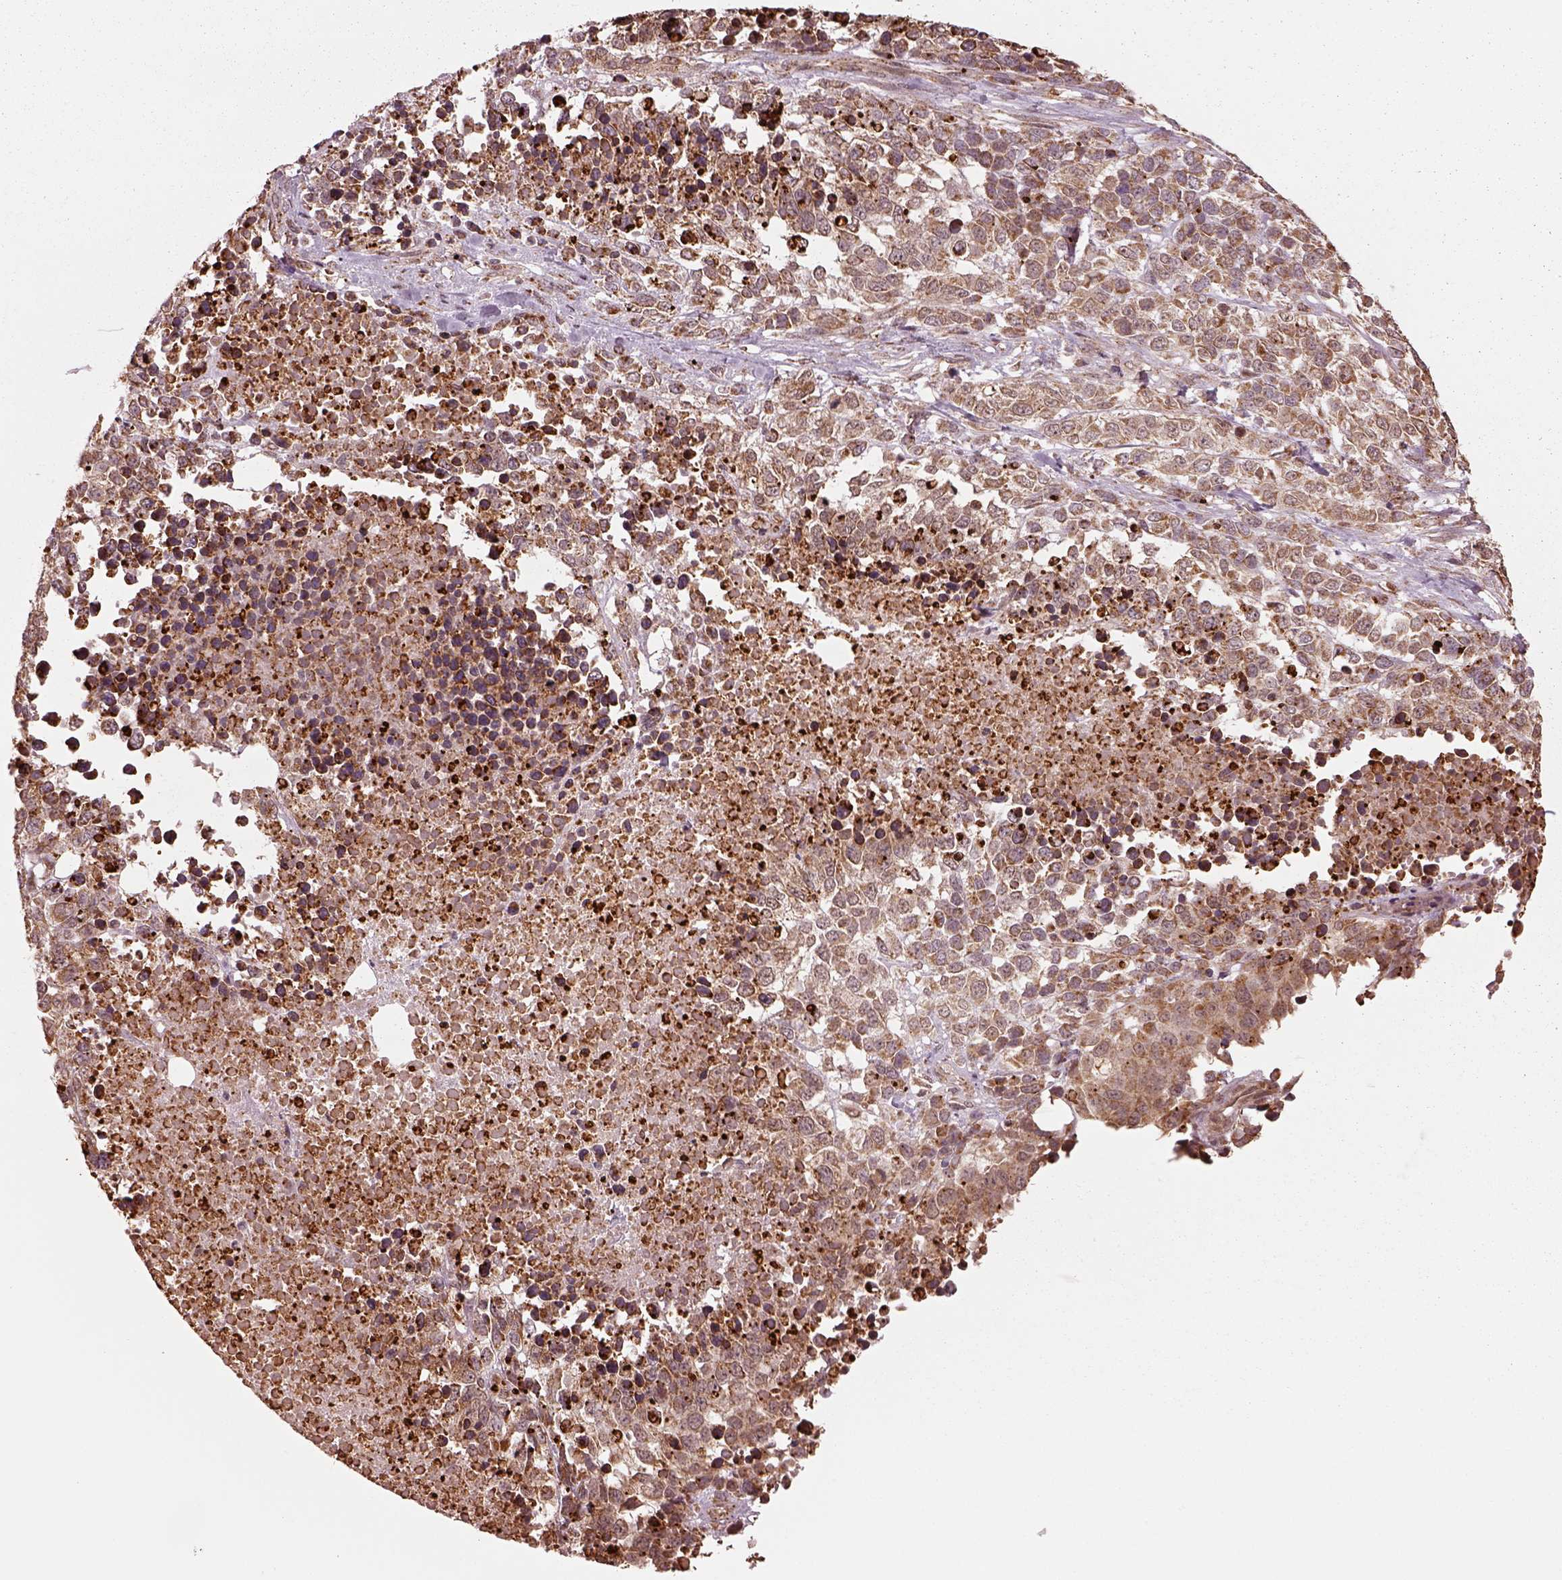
{"staining": {"intensity": "moderate", "quantity": ">75%", "location": "cytoplasmic/membranous"}, "tissue": "melanoma", "cell_type": "Tumor cells", "image_type": "cancer", "snomed": [{"axis": "morphology", "description": "Malignant melanoma, Metastatic site"}, {"axis": "topography", "description": "Skin"}], "caption": "Immunohistochemical staining of melanoma displays moderate cytoplasmic/membranous protein staining in about >75% of tumor cells. (DAB IHC, brown staining for protein, blue staining for nuclei).", "gene": "SEL1L3", "patient": {"sex": "male", "age": 84}}